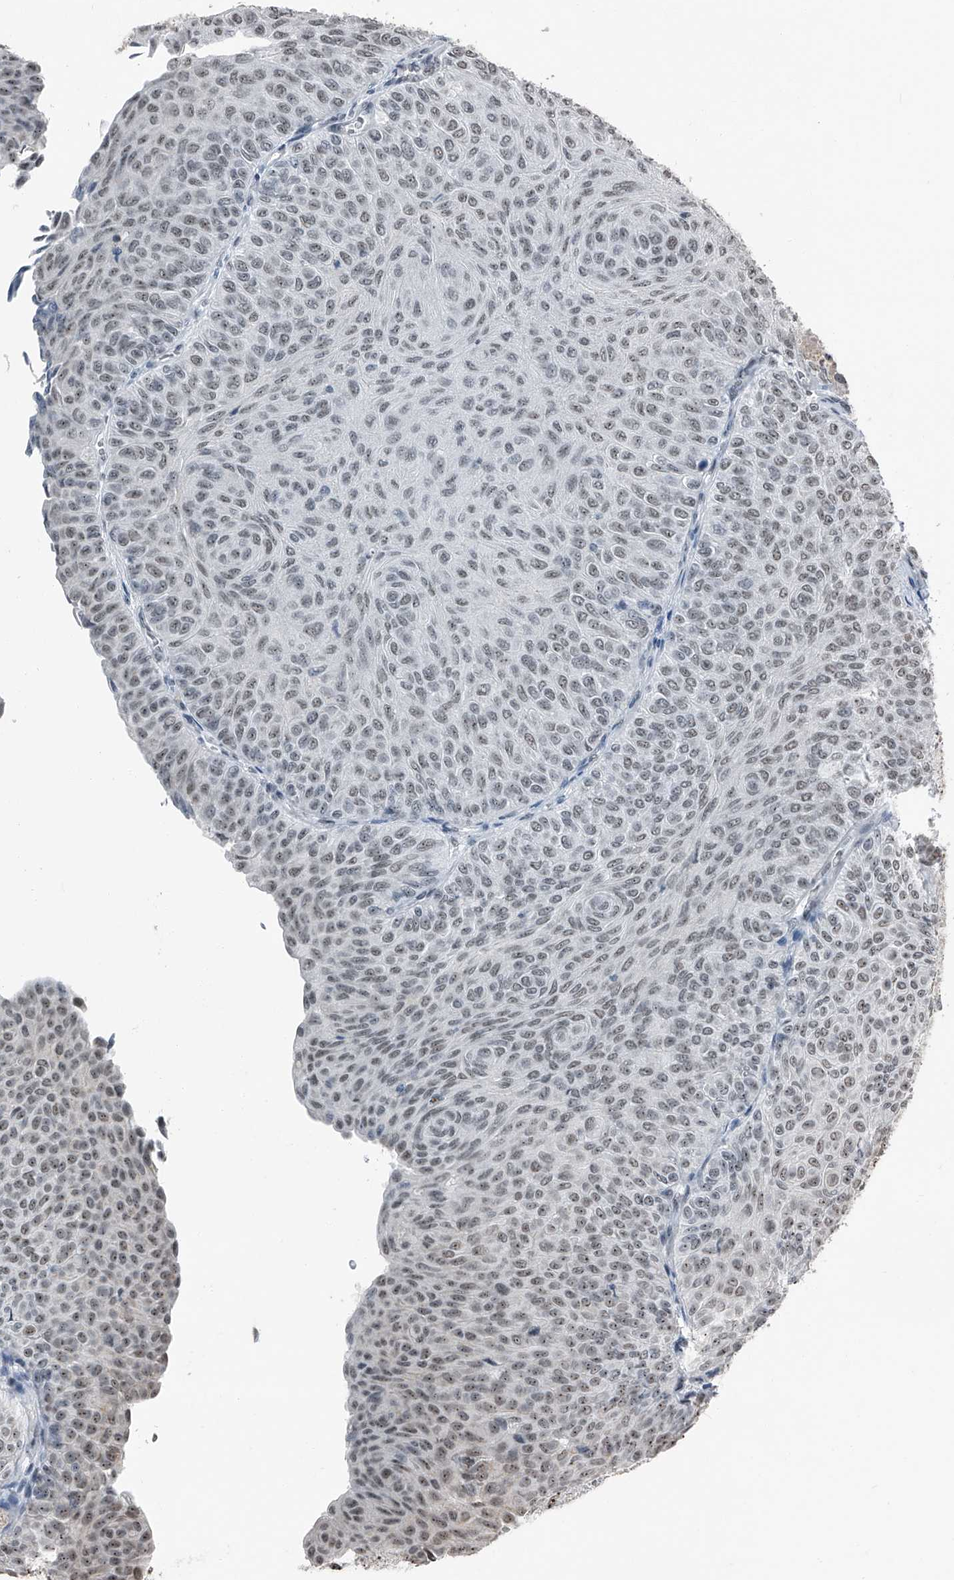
{"staining": {"intensity": "weak", "quantity": ">75%", "location": "nuclear"}, "tissue": "urothelial cancer", "cell_type": "Tumor cells", "image_type": "cancer", "snomed": [{"axis": "morphology", "description": "Urothelial carcinoma, Low grade"}, {"axis": "topography", "description": "Urinary bladder"}], "caption": "Immunohistochemical staining of human urothelial cancer shows low levels of weak nuclear protein positivity in approximately >75% of tumor cells.", "gene": "TCOF1", "patient": {"sex": "male", "age": 78}}